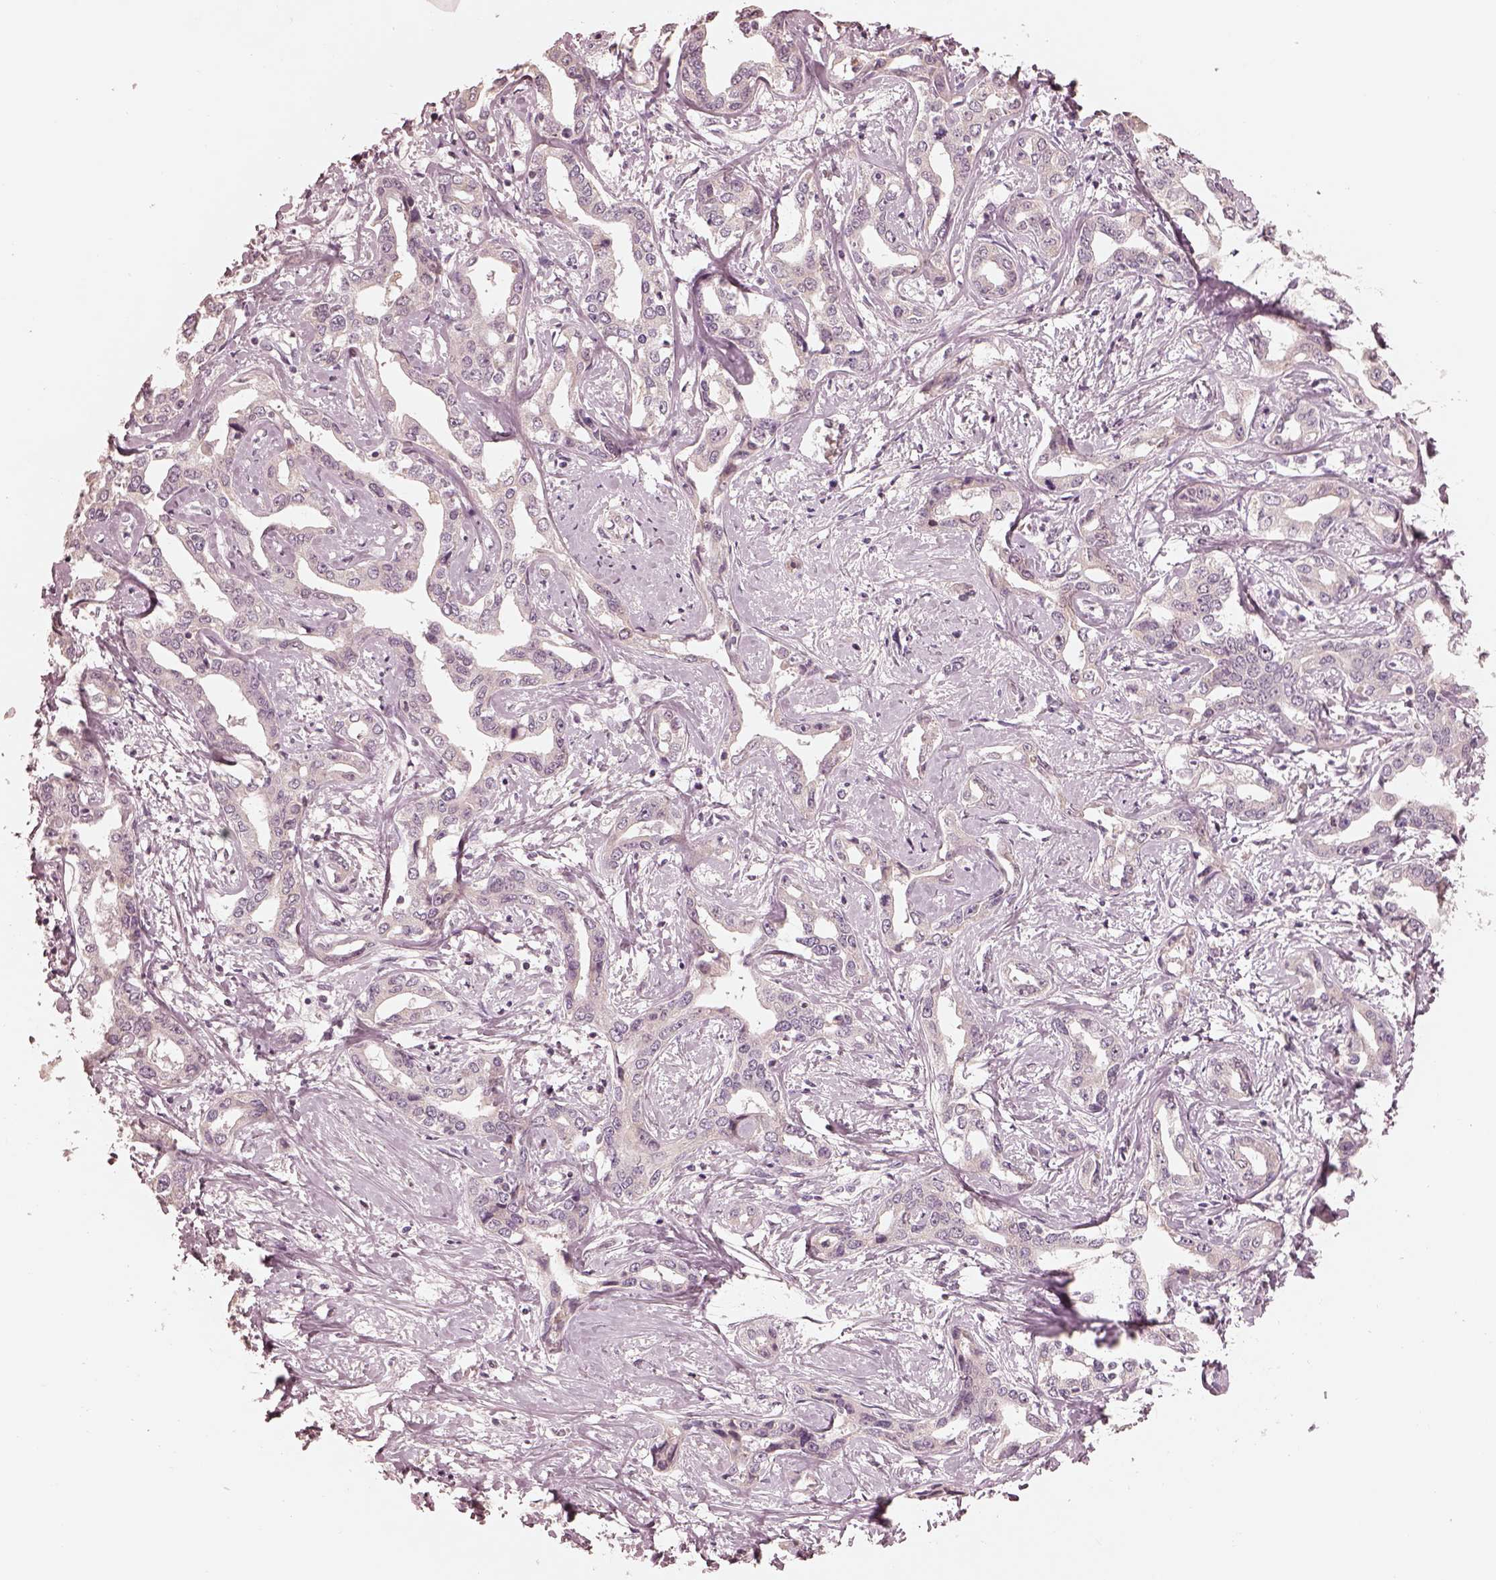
{"staining": {"intensity": "negative", "quantity": "none", "location": "none"}, "tissue": "liver cancer", "cell_type": "Tumor cells", "image_type": "cancer", "snomed": [{"axis": "morphology", "description": "Cholangiocarcinoma"}, {"axis": "topography", "description": "Liver"}], "caption": "Tumor cells show no significant staining in liver cancer (cholangiocarcinoma).", "gene": "SLC25A46", "patient": {"sex": "male", "age": 59}}